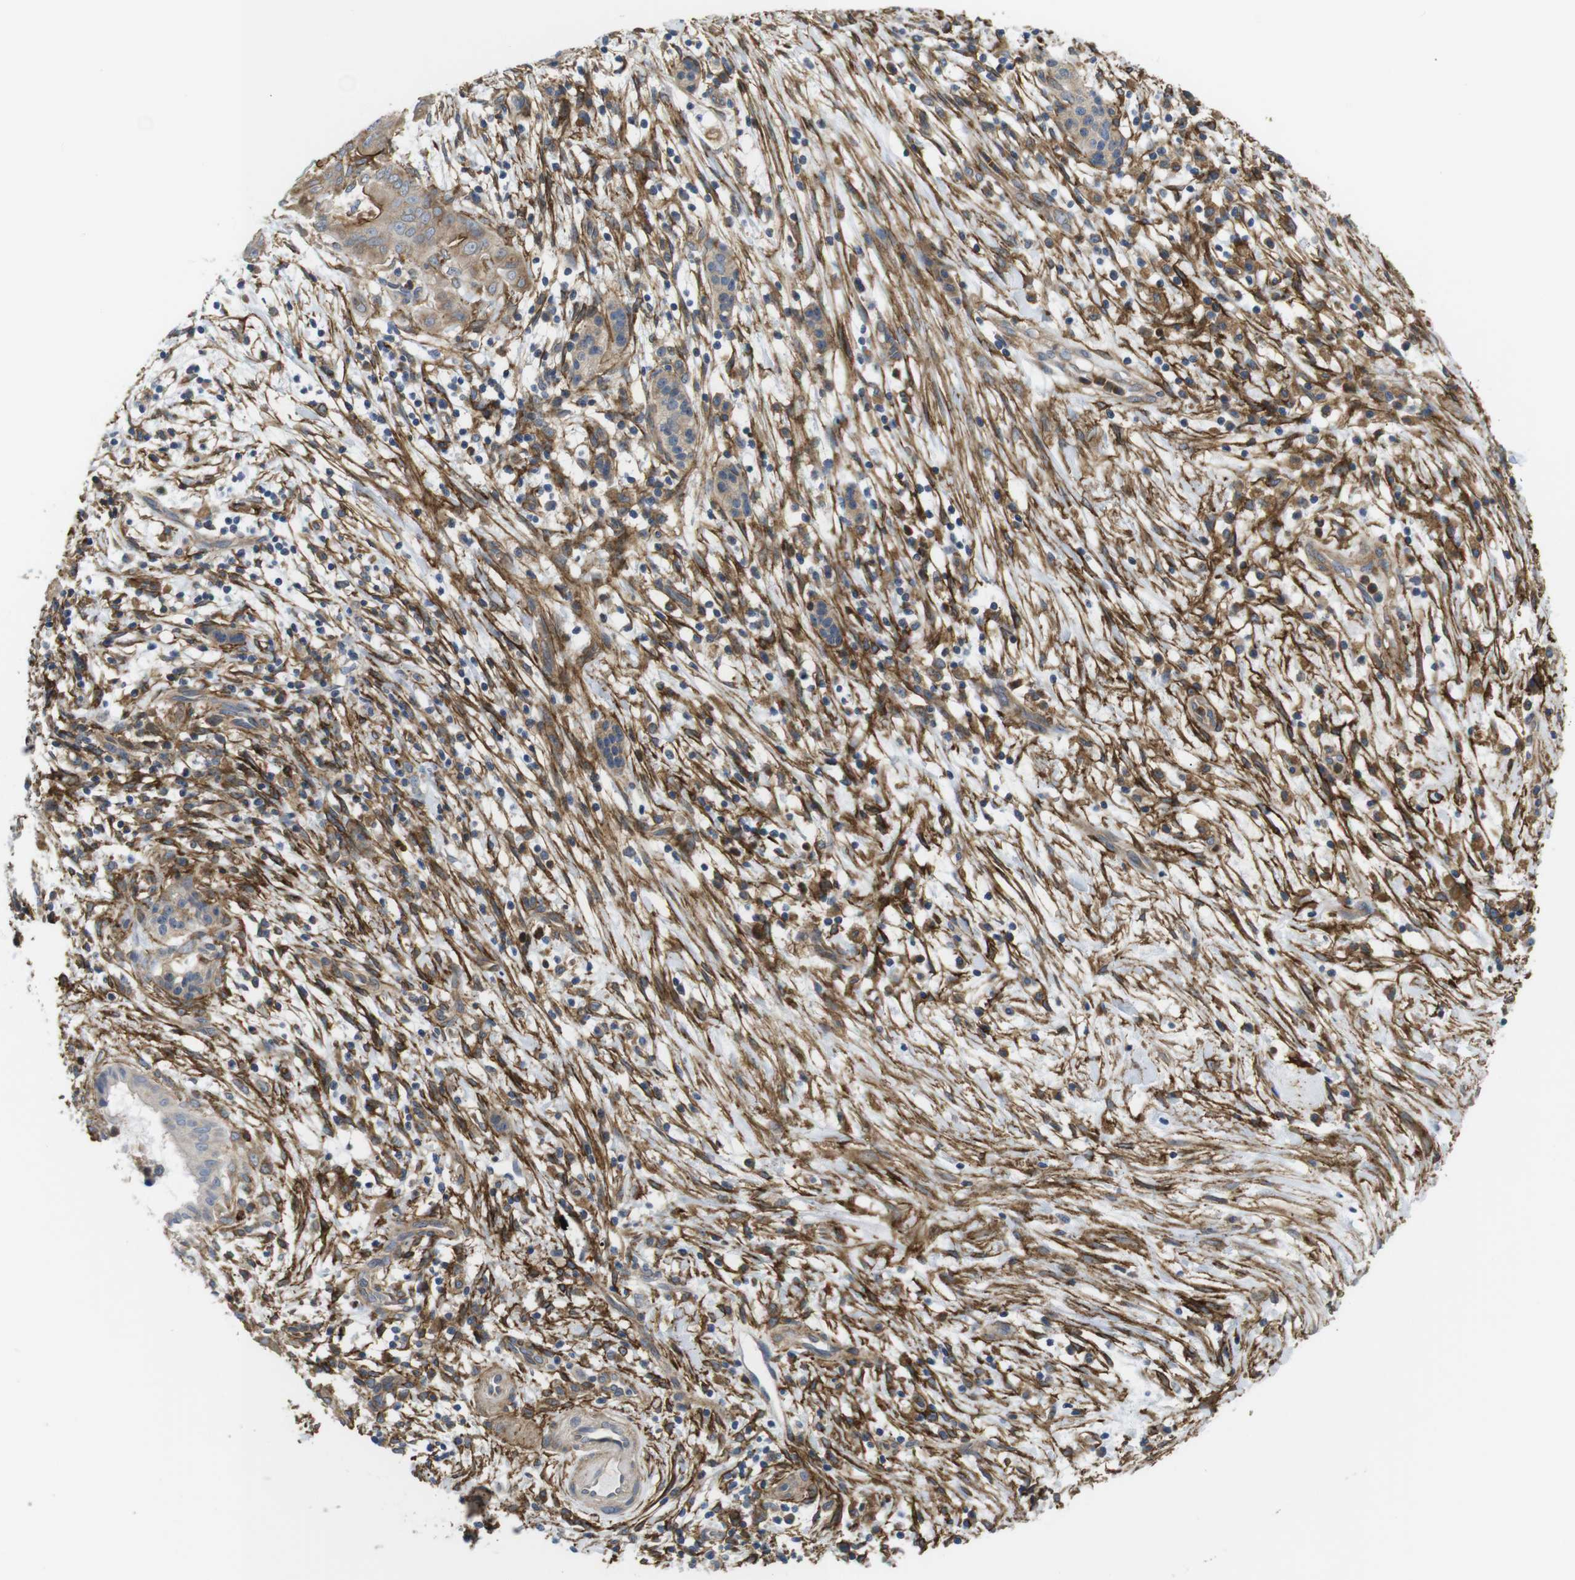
{"staining": {"intensity": "moderate", "quantity": "<25%", "location": "cytoplasmic/membranous"}, "tissue": "pancreatic cancer", "cell_type": "Tumor cells", "image_type": "cancer", "snomed": [{"axis": "morphology", "description": "Adenocarcinoma, NOS"}, {"axis": "topography", "description": "Pancreas"}], "caption": "Moderate cytoplasmic/membranous expression for a protein is appreciated in about <25% of tumor cells of pancreatic adenocarcinoma using immunohistochemistry (IHC).", "gene": "CYBRD1", "patient": {"sex": "female", "age": 75}}